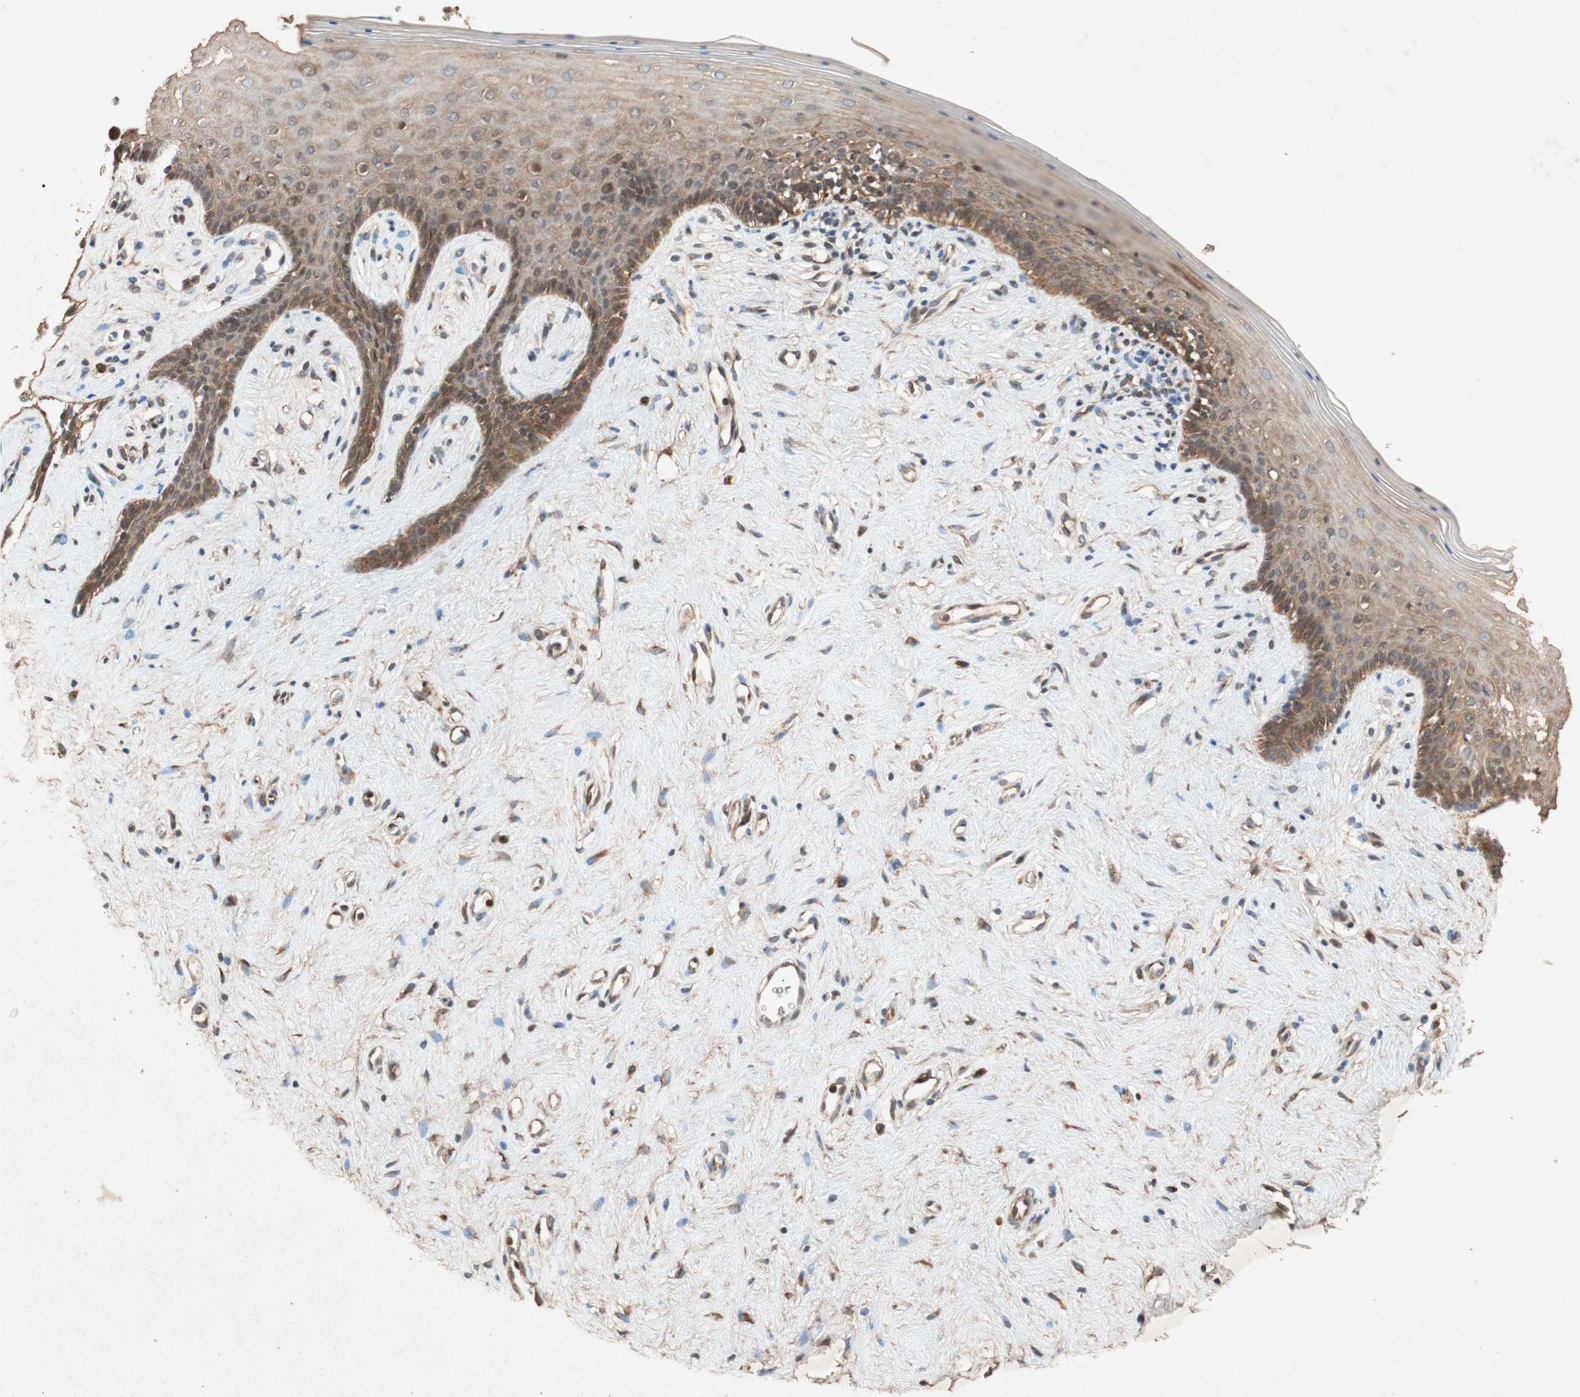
{"staining": {"intensity": "moderate", "quantity": ">75%", "location": "cytoplasmic/membranous"}, "tissue": "vagina", "cell_type": "Squamous epithelial cells", "image_type": "normal", "snomed": [{"axis": "morphology", "description": "Normal tissue, NOS"}, {"axis": "topography", "description": "Vagina"}], "caption": "Protein analysis of unremarkable vagina exhibits moderate cytoplasmic/membranous expression in approximately >75% of squamous epithelial cells. Nuclei are stained in blue.", "gene": "TUBB", "patient": {"sex": "female", "age": 44}}